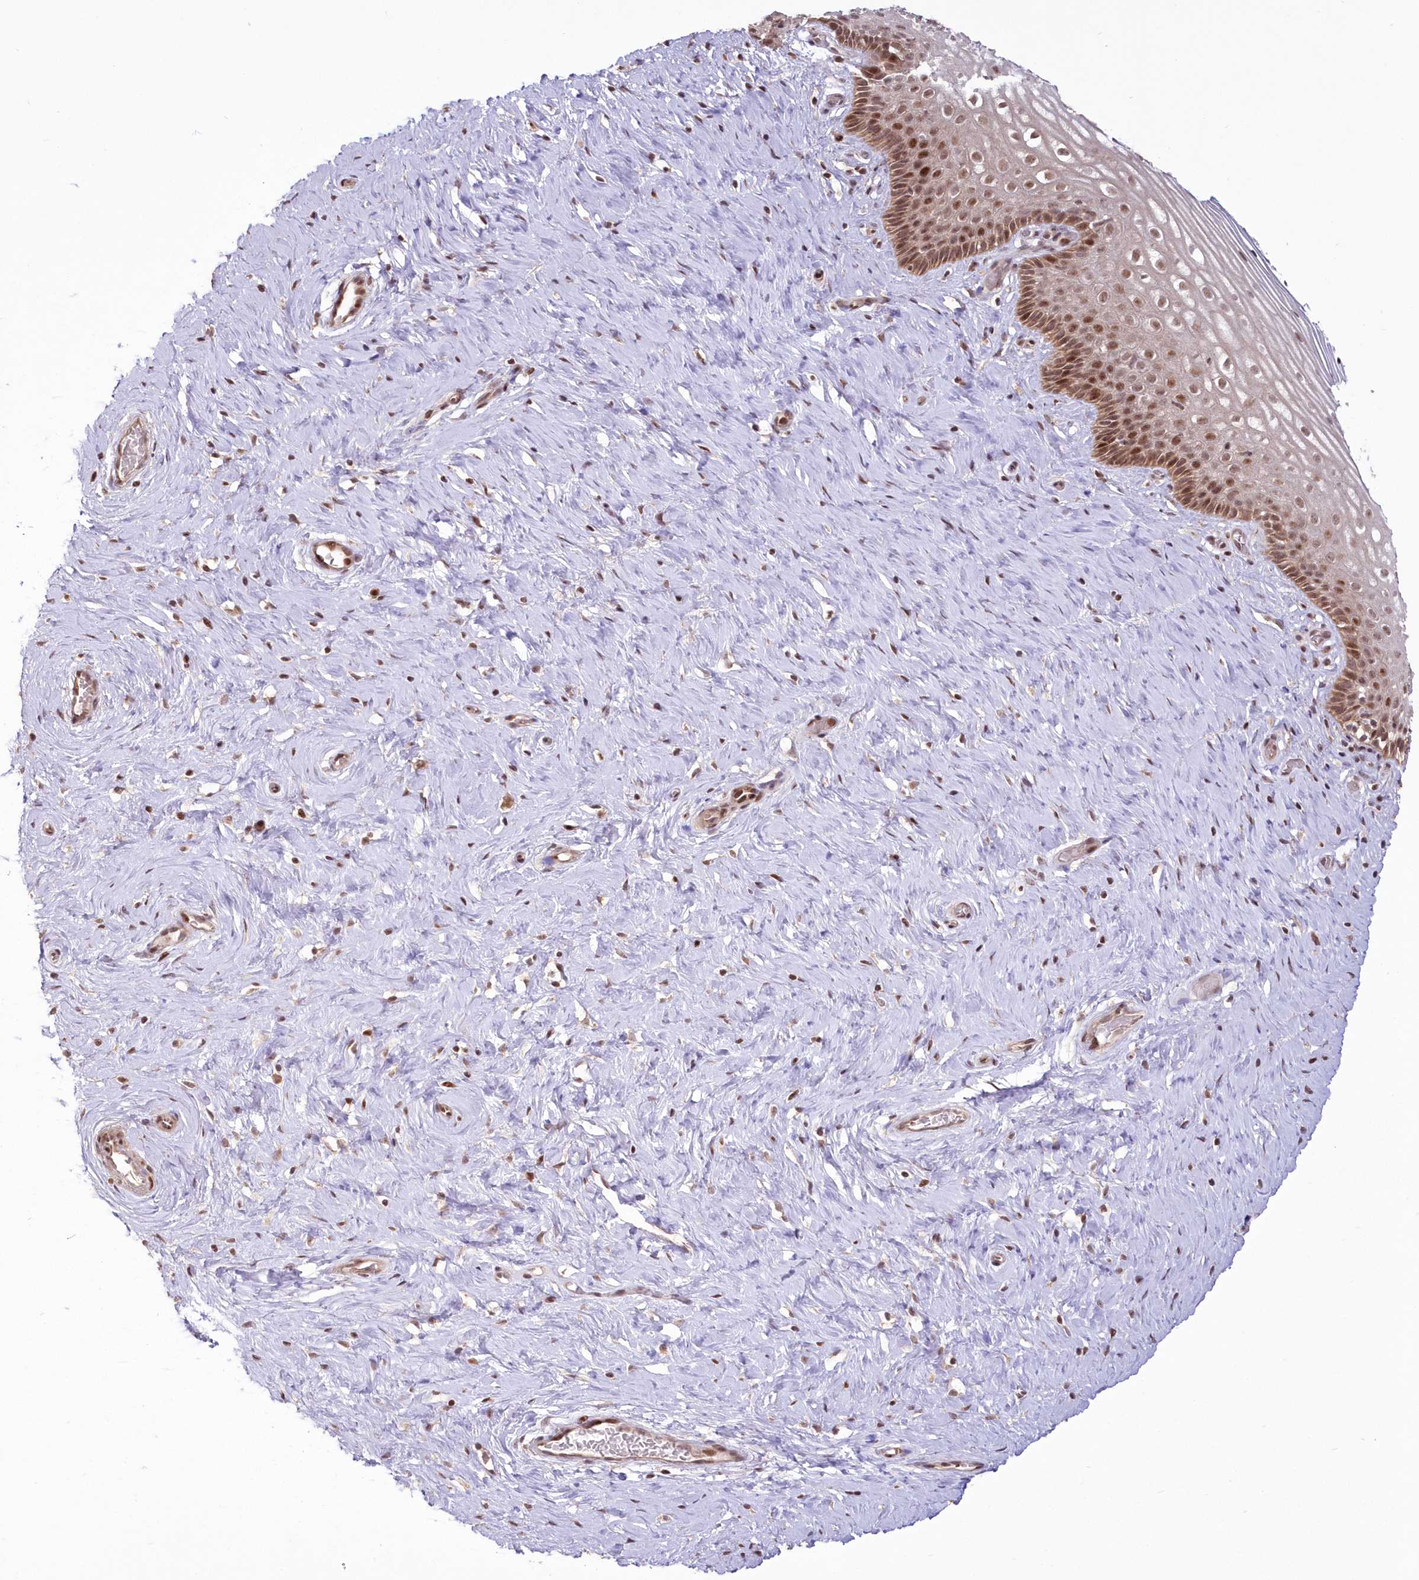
{"staining": {"intensity": "moderate", "quantity": ">75%", "location": "nuclear"}, "tissue": "cervix", "cell_type": "Glandular cells", "image_type": "normal", "snomed": [{"axis": "morphology", "description": "Normal tissue, NOS"}, {"axis": "topography", "description": "Cervix"}], "caption": "DAB (3,3'-diaminobenzidine) immunohistochemical staining of unremarkable cervix displays moderate nuclear protein positivity in about >75% of glandular cells. (DAB (3,3'-diaminobenzidine) IHC, brown staining for protein, blue staining for nuclei).", "gene": "WBP1L", "patient": {"sex": "female", "age": 33}}